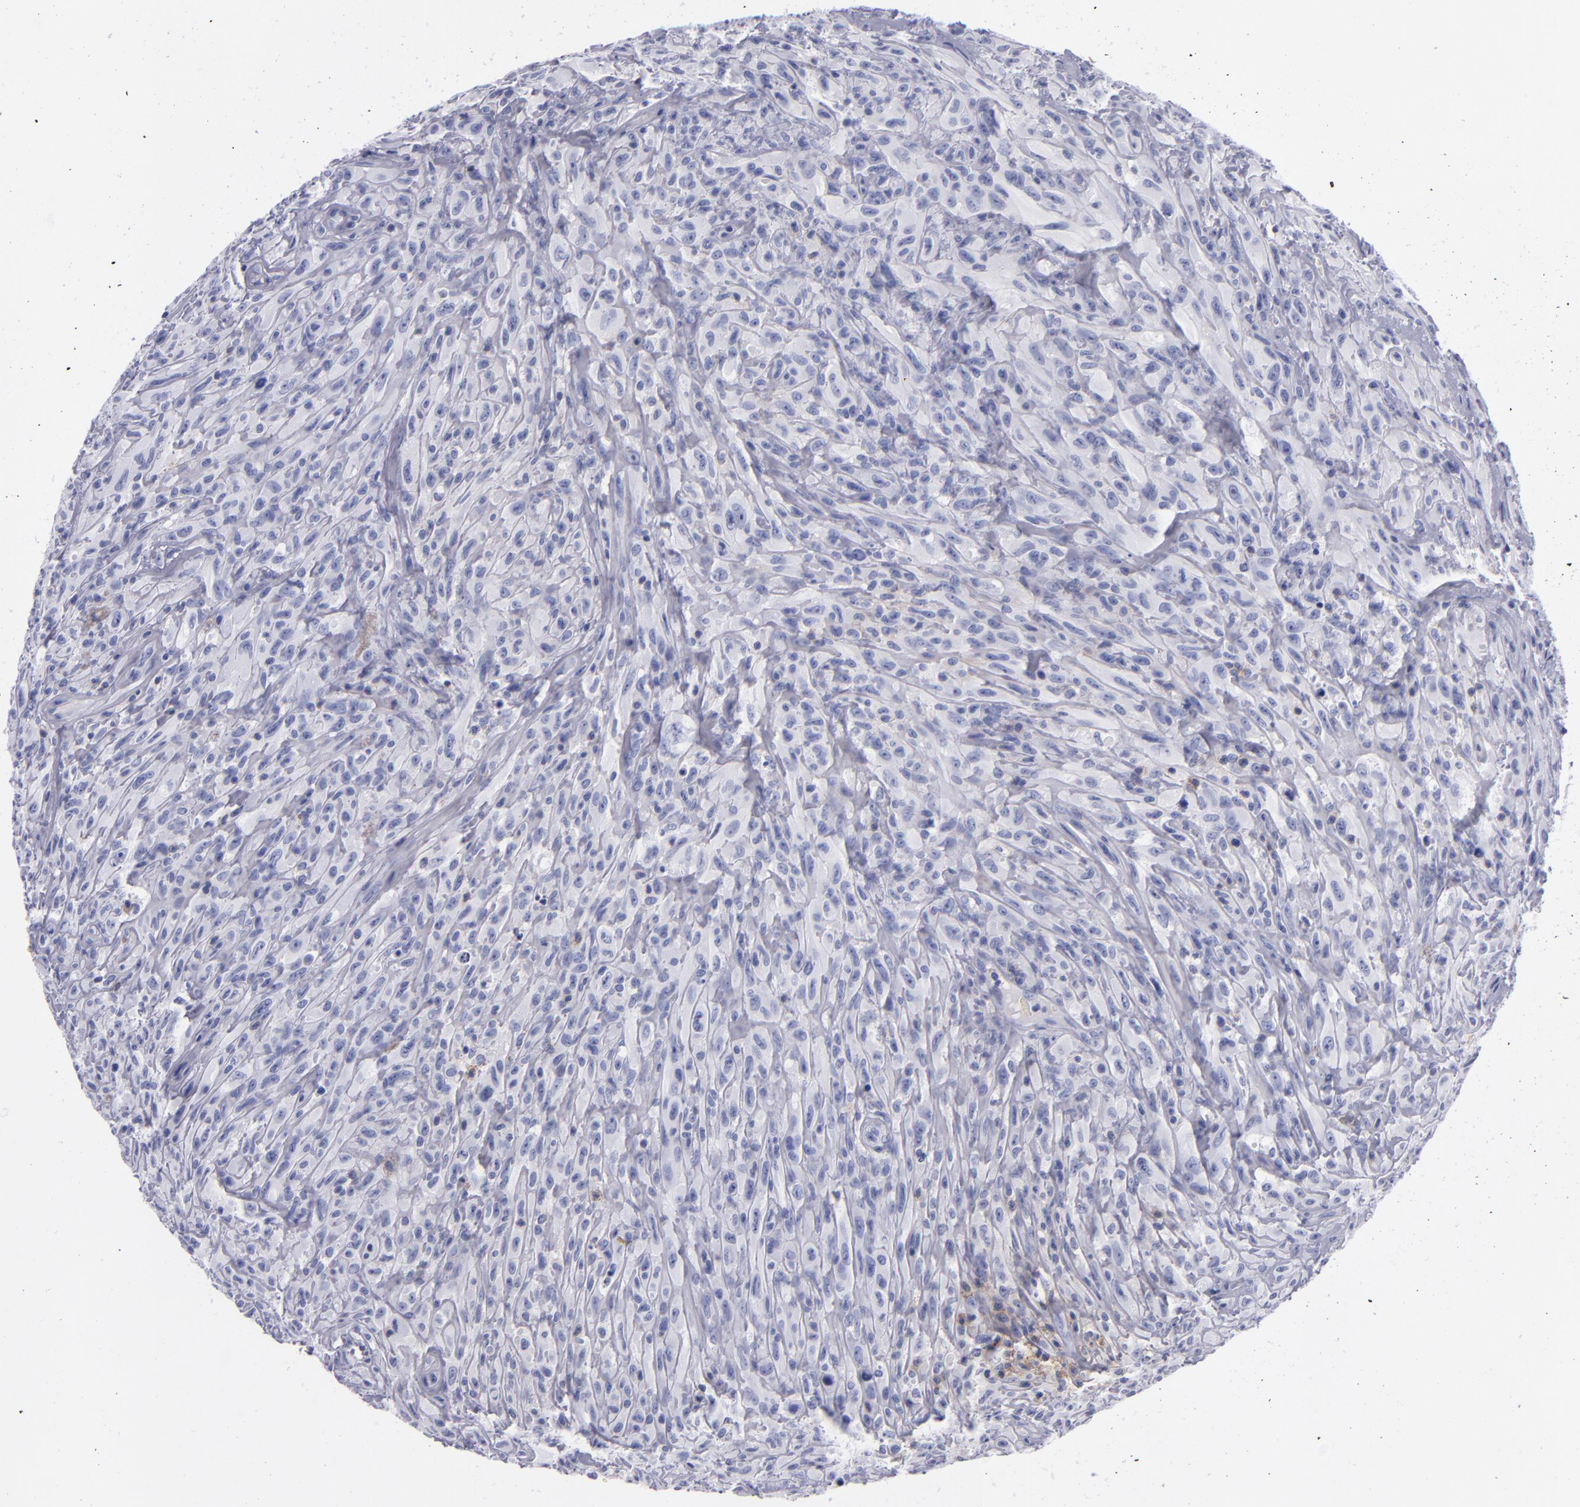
{"staining": {"intensity": "negative", "quantity": "none", "location": "none"}, "tissue": "glioma", "cell_type": "Tumor cells", "image_type": "cancer", "snomed": [{"axis": "morphology", "description": "Glioma, malignant, High grade"}, {"axis": "topography", "description": "Brain"}], "caption": "This is an IHC histopathology image of human glioma. There is no staining in tumor cells.", "gene": "CD38", "patient": {"sex": "male", "age": 48}}